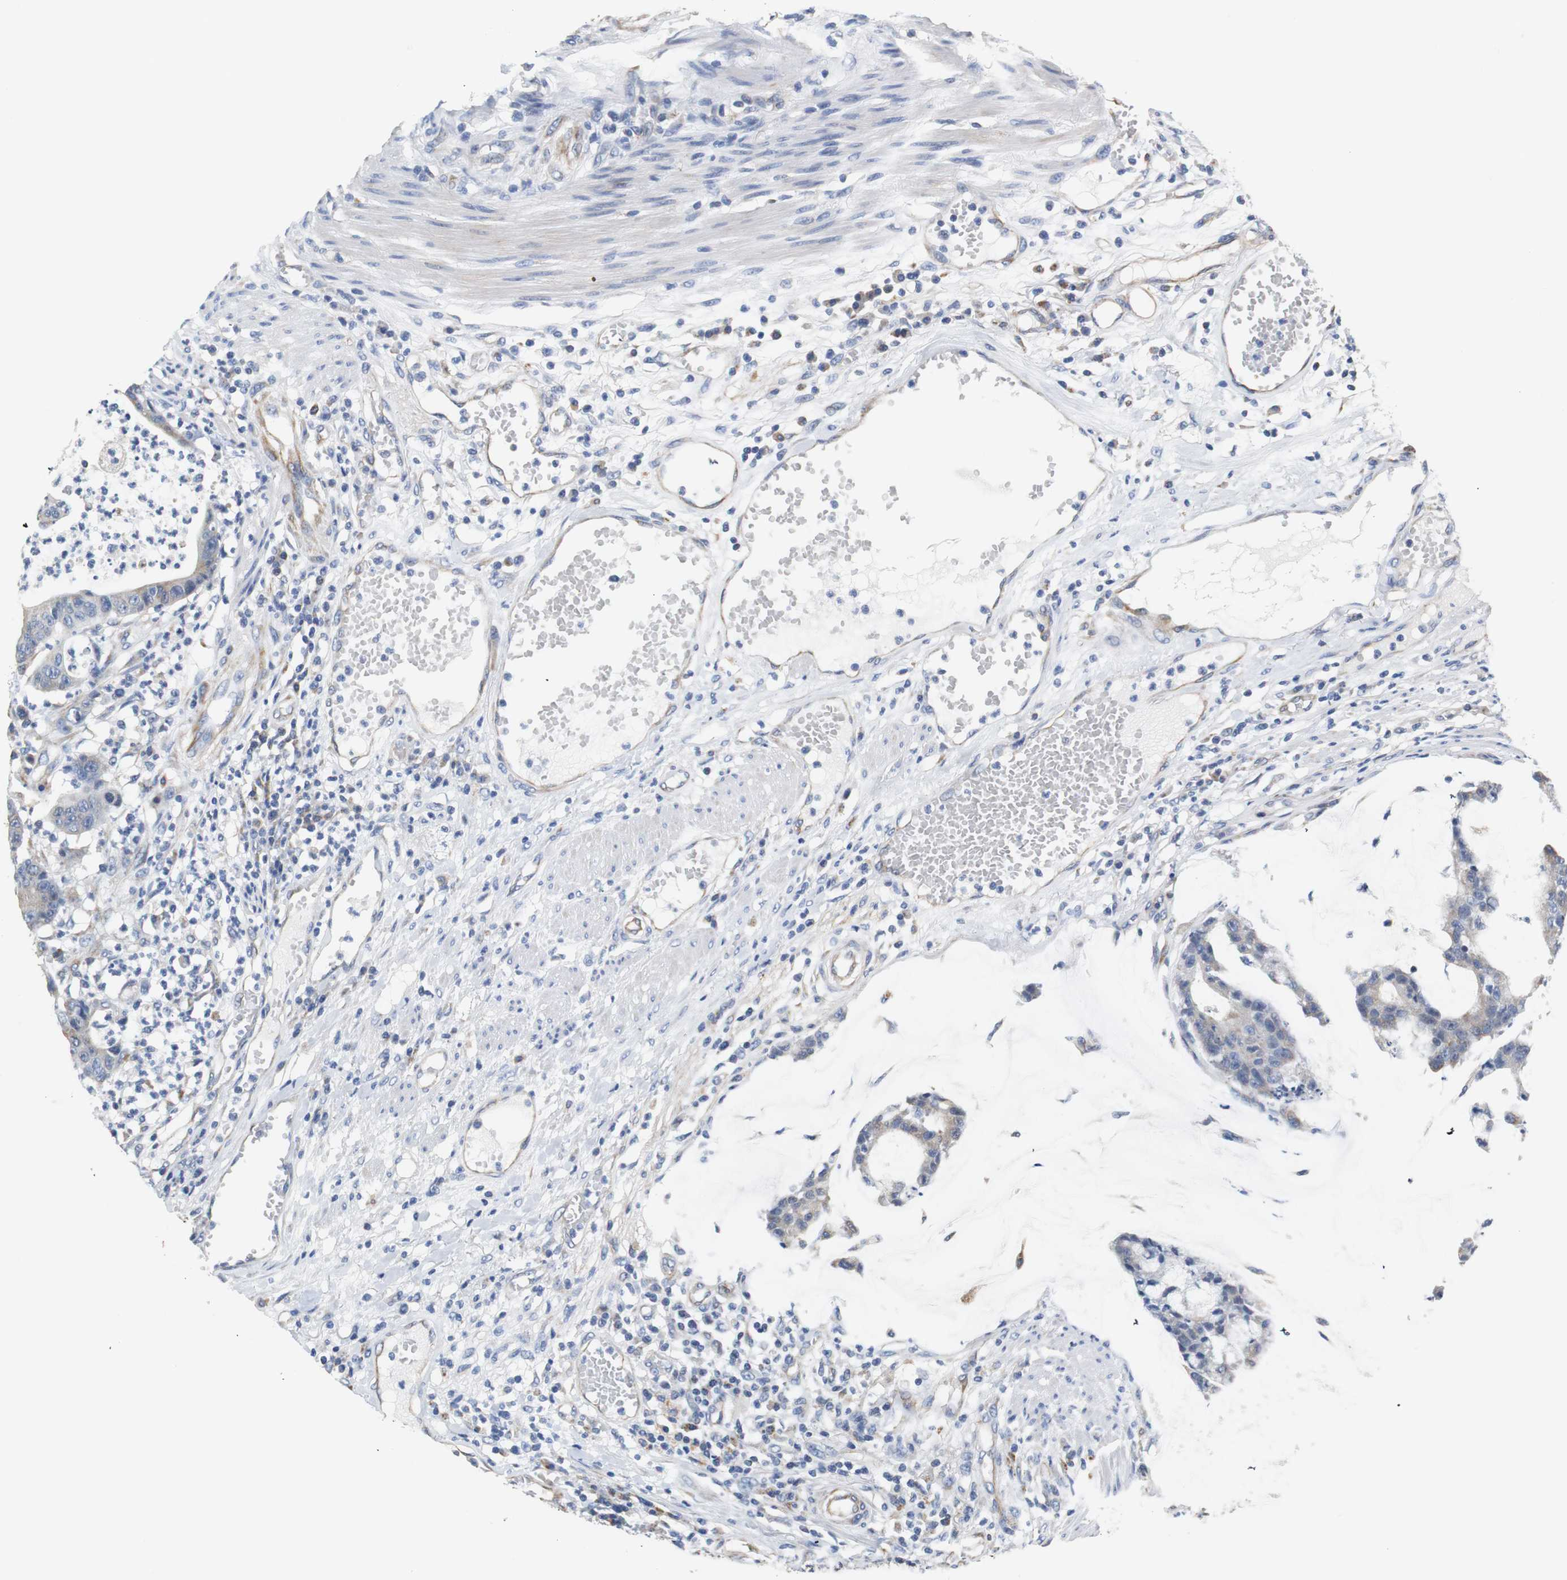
{"staining": {"intensity": "negative", "quantity": "none", "location": "none"}, "tissue": "colorectal cancer", "cell_type": "Tumor cells", "image_type": "cancer", "snomed": [{"axis": "morphology", "description": "Adenocarcinoma, NOS"}, {"axis": "topography", "description": "Colon"}], "caption": "DAB (3,3'-diaminobenzidine) immunohistochemical staining of adenocarcinoma (colorectal) reveals no significant expression in tumor cells. Brightfield microscopy of immunohistochemistry stained with DAB (brown) and hematoxylin (blue), captured at high magnification.", "gene": "PCK1", "patient": {"sex": "female", "age": 84}}